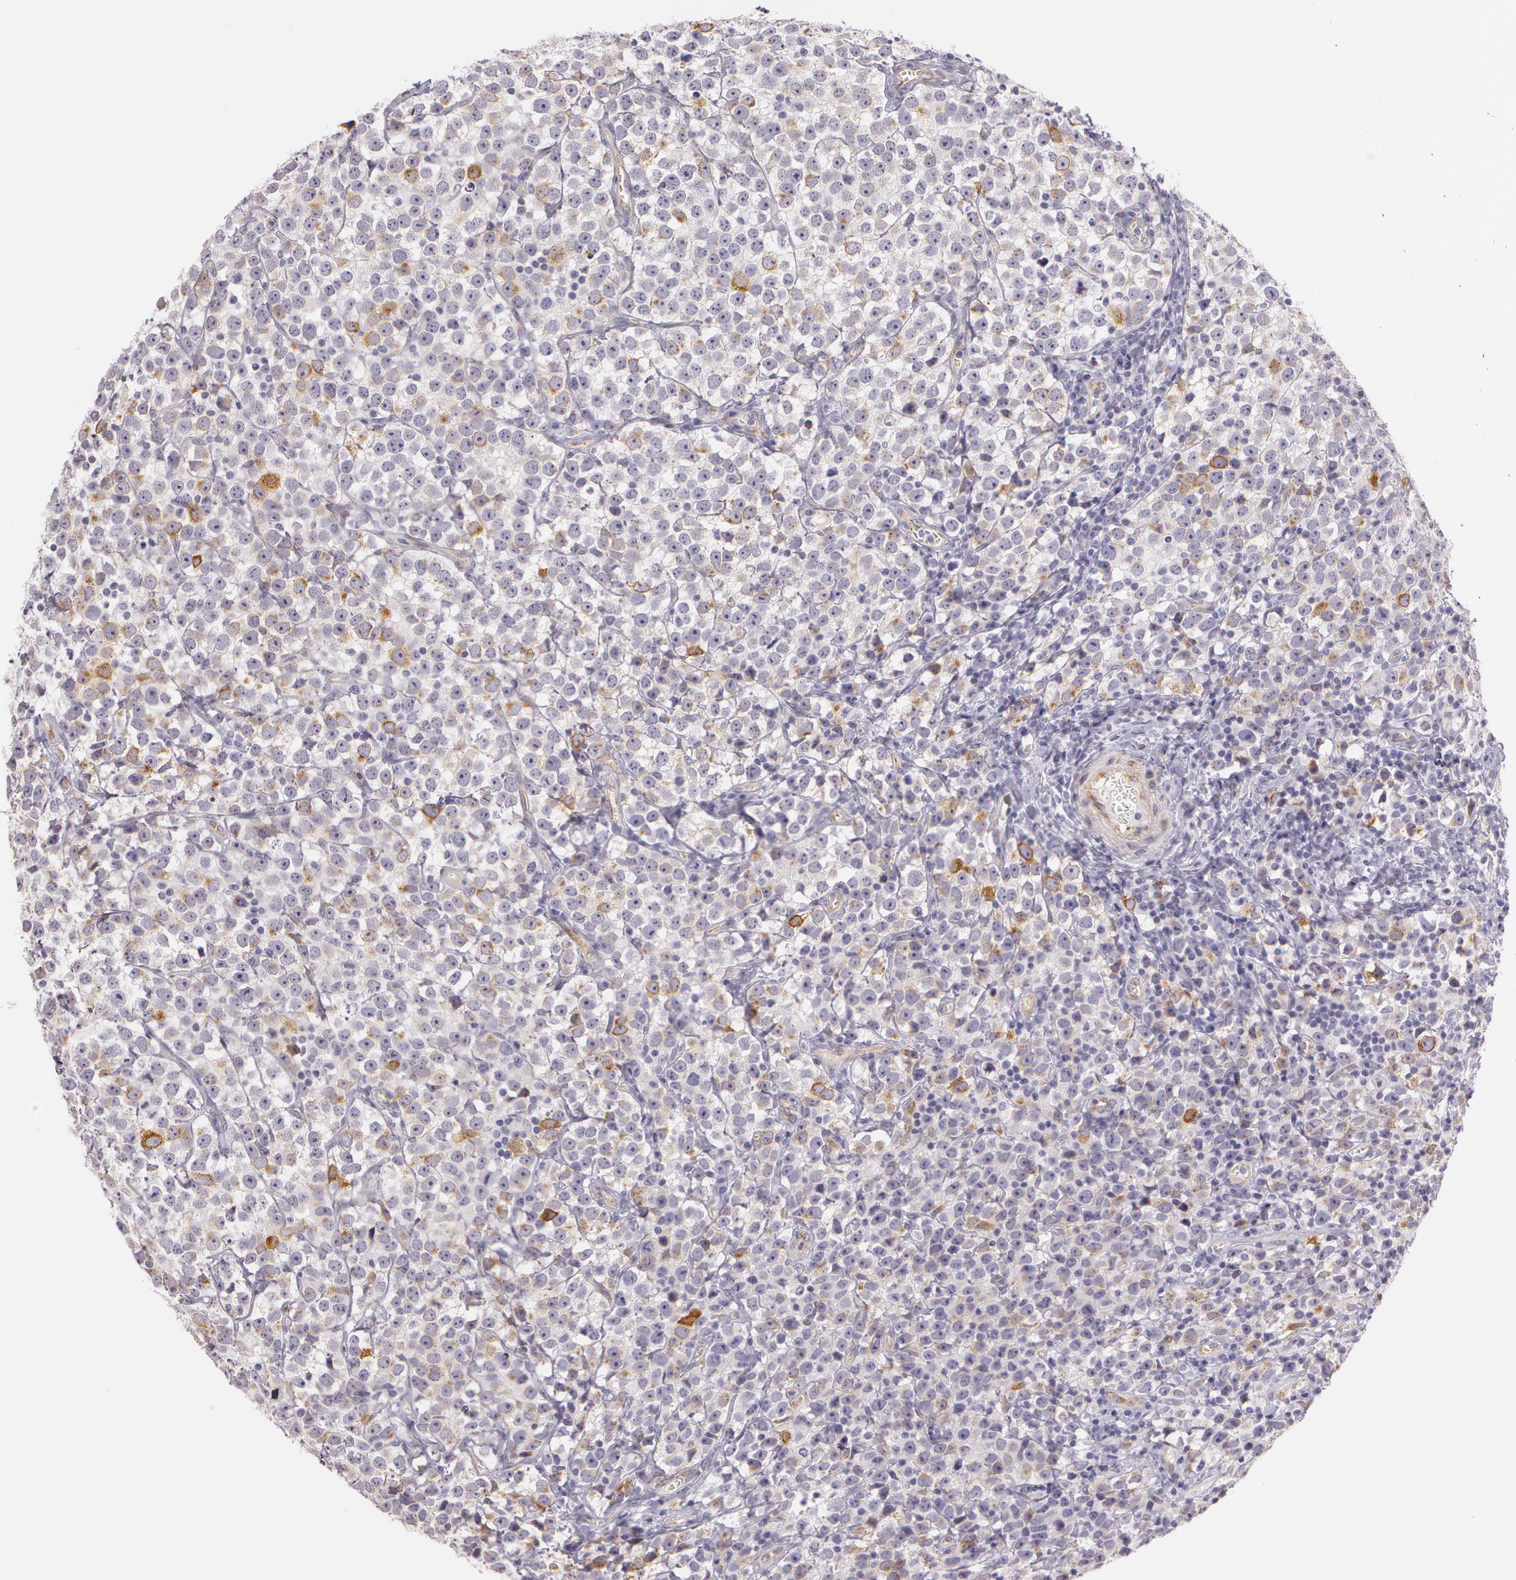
{"staining": {"intensity": "moderate", "quantity": "25%-75%", "location": "cytoplasmic/membranous"}, "tissue": "testis cancer", "cell_type": "Tumor cells", "image_type": "cancer", "snomed": [{"axis": "morphology", "description": "Seminoma, NOS"}, {"axis": "topography", "description": "Testis"}], "caption": "This histopathology image exhibits testis seminoma stained with immunohistochemistry to label a protein in brown. The cytoplasmic/membranous of tumor cells show moderate positivity for the protein. Nuclei are counter-stained blue.", "gene": "APP", "patient": {"sex": "male", "age": 25}}